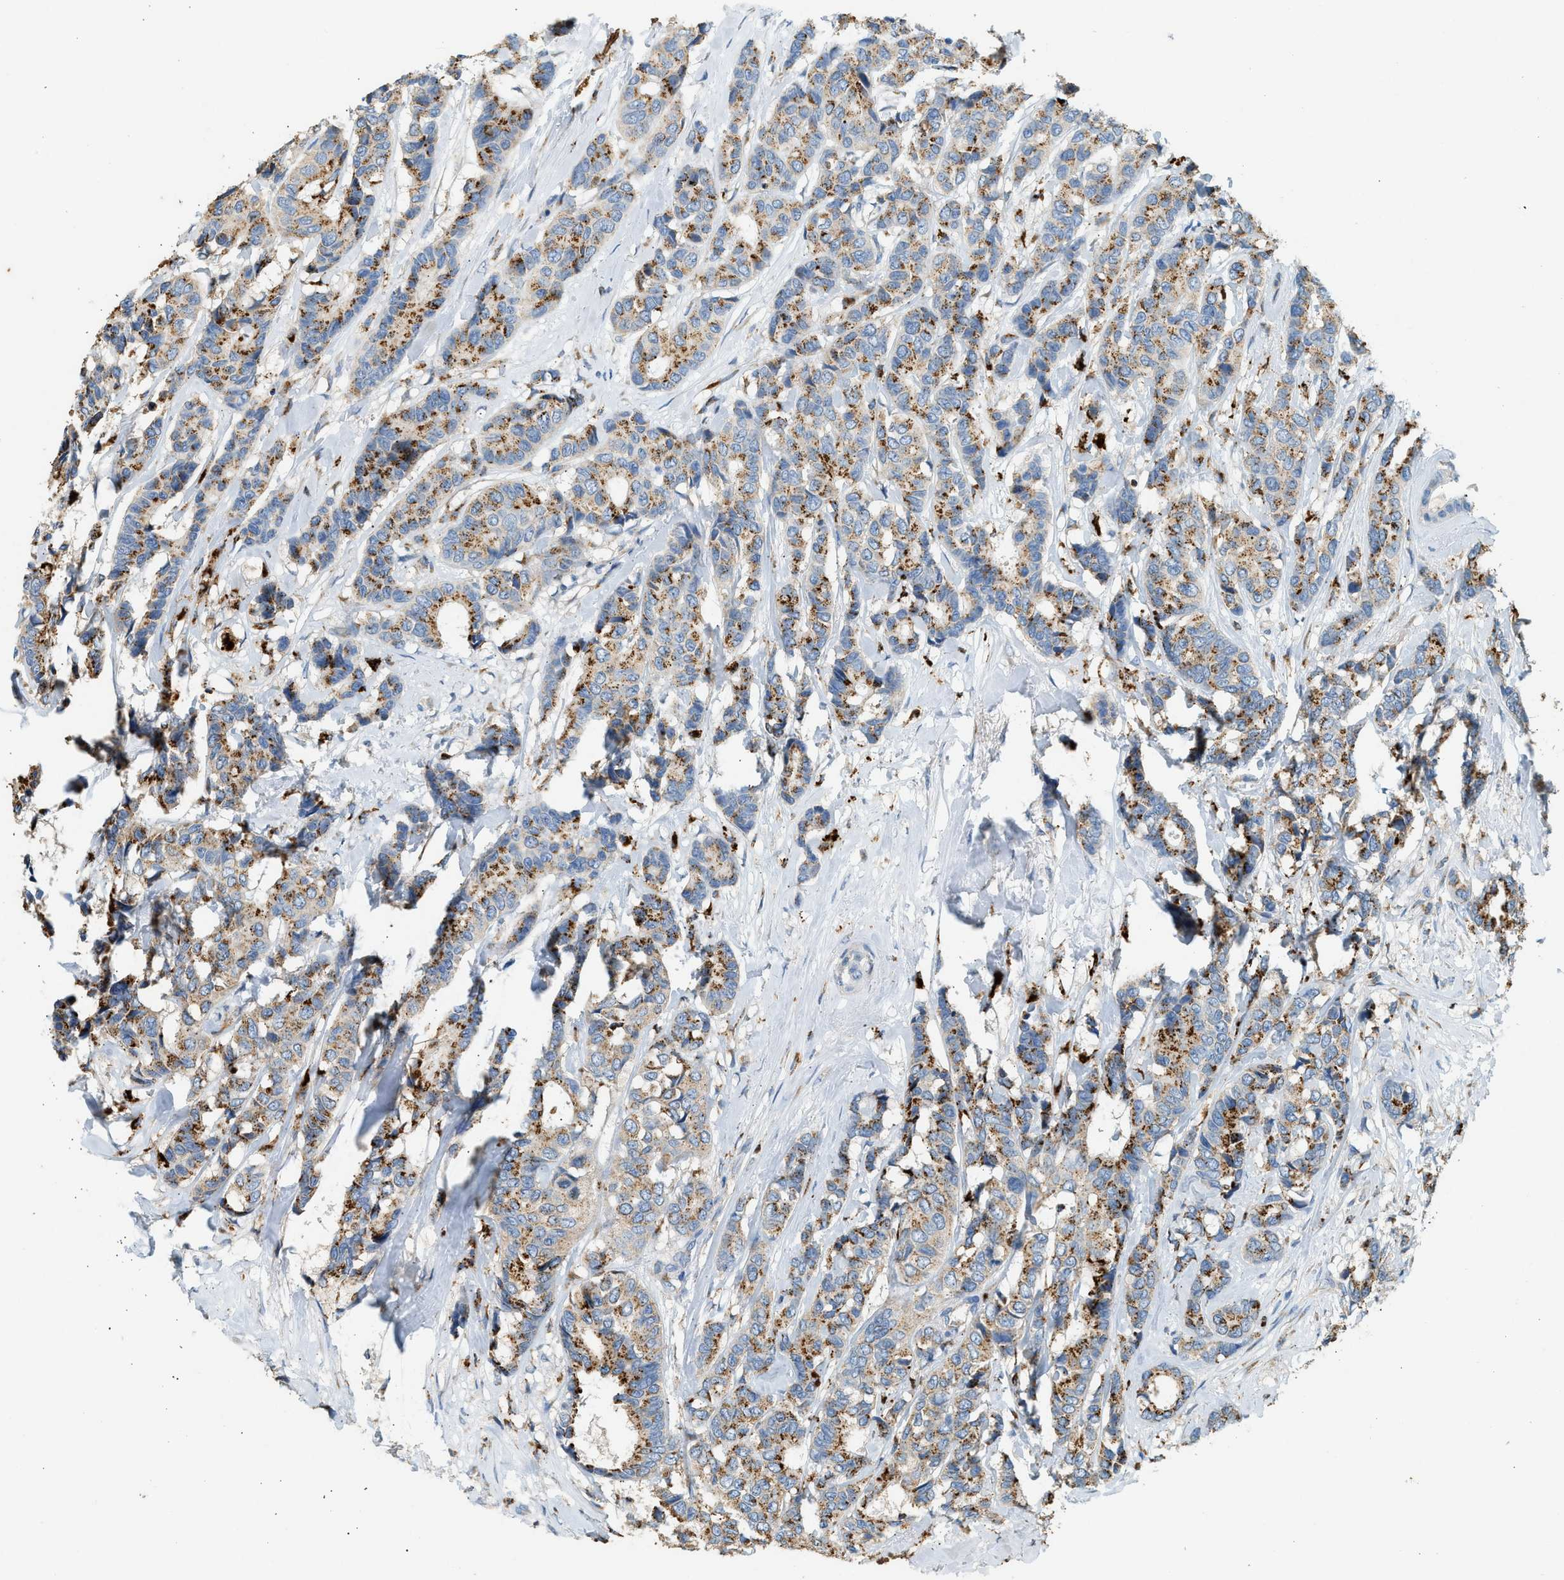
{"staining": {"intensity": "moderate", "quantity": ">75%", "location": "cytoplasmic/membranous"}, "tissue": "breast cancer", "cell_type": "Tumor cells", "image_type": "cancer", "snomed": [{"axis": "morphology", "description": "Duct carcinoma"}, {"axis": "topography", "description": "Breast"}], "caption": "Tumor cells show moderate cytoplasmic/membranous staining in about >75% of cells in breast cancer.", "gene": "CTSB", "patient": {"sex": "female", "age": 87}}